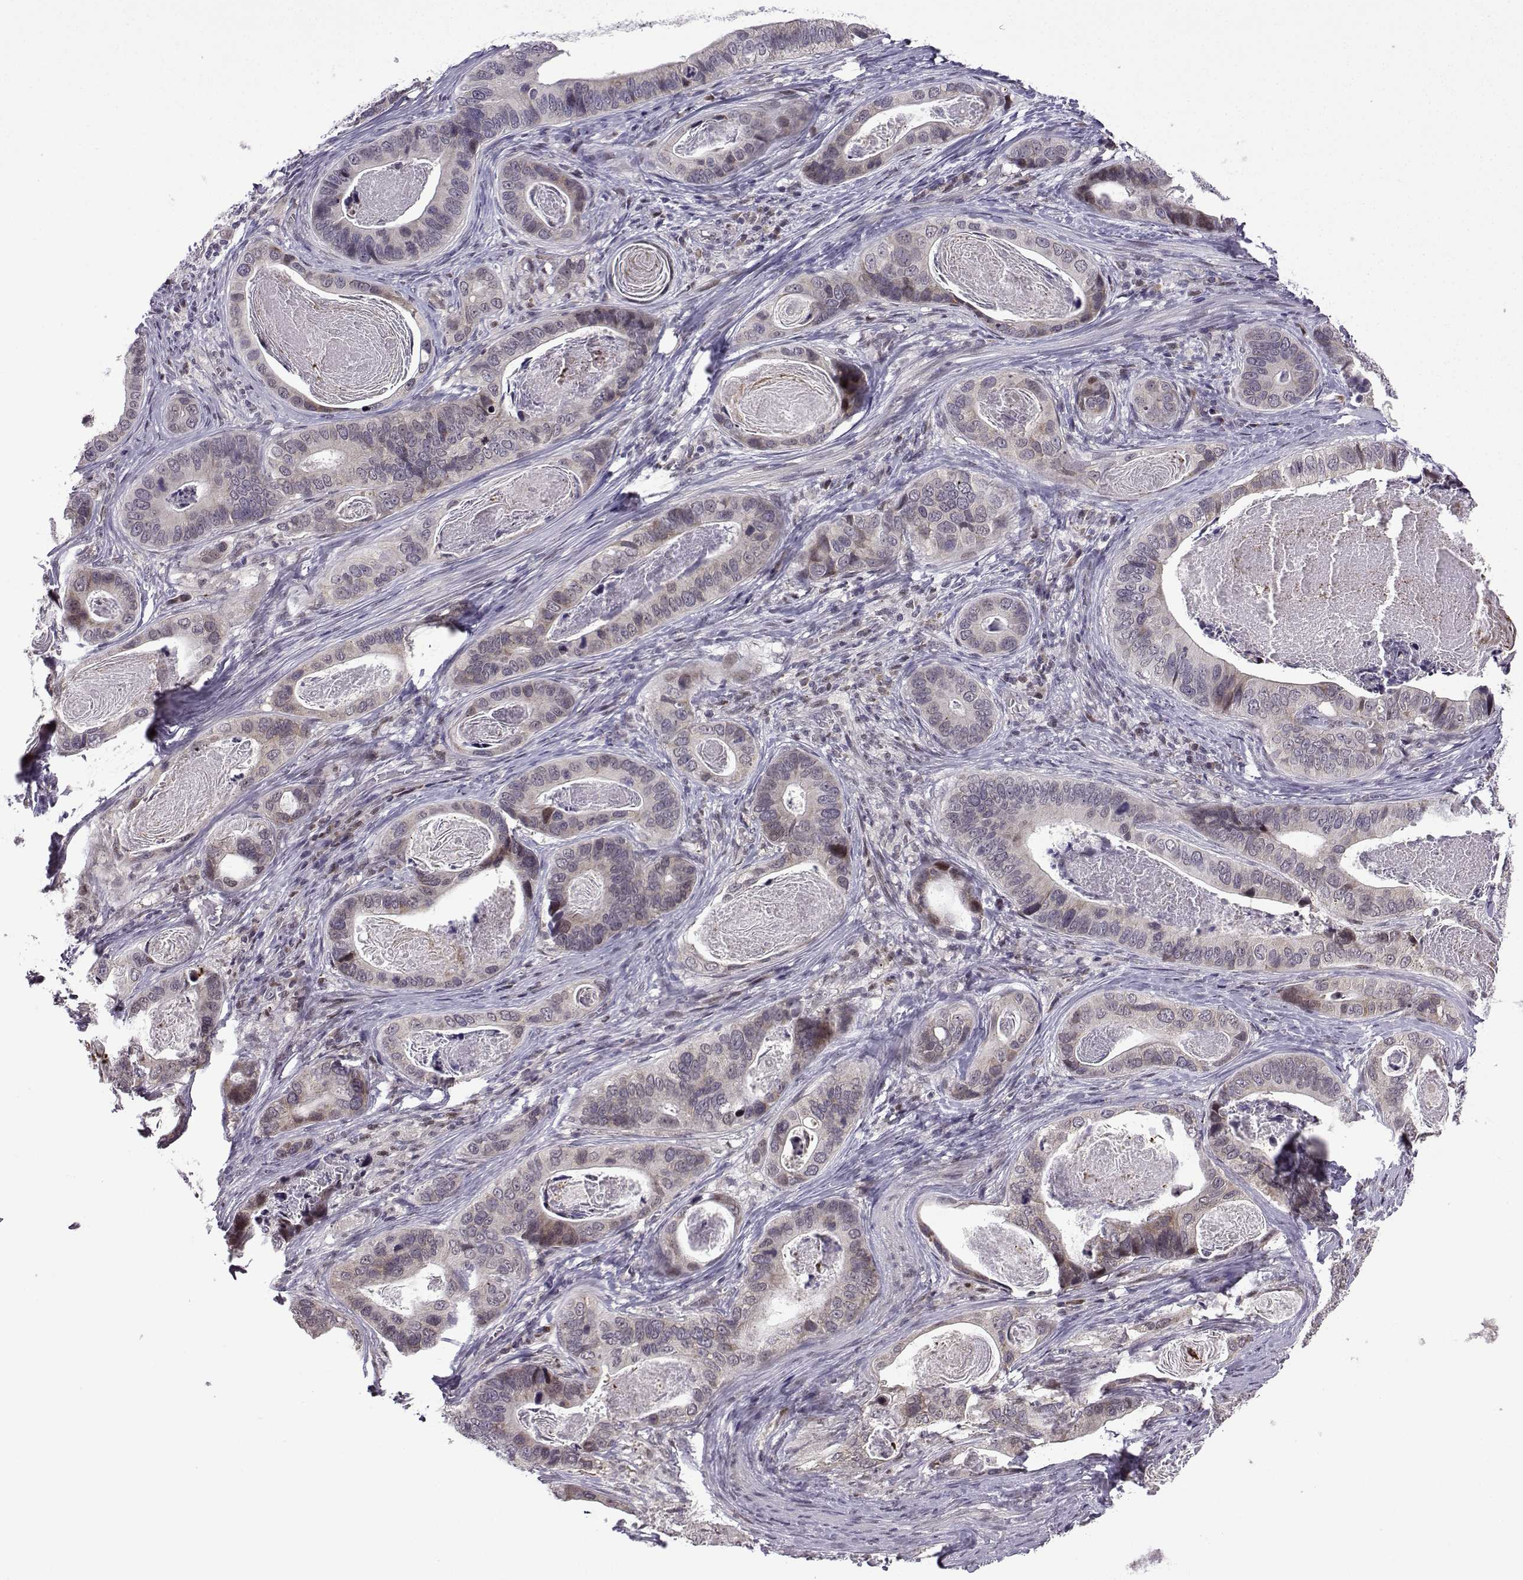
{"staining": {"intensity": "weak", "quantity": "<25%", "location": "cytoplasmic/membranous"}, "tissue": "stomach cancer", "cell_type": "Tumor cells", "image_type": "cancer", "snomed": [{"axis": "morphology", "description": "Adenocarcinoma, NOS"}, {"axis": "topography", "description": "Stomach"}], "caption": "Photomicrograph shows no protein staining in tumor cells of adenocarcinoma (stomach) tissue. Nuclei are stained in blue.", "gene": "FGF3", "patient": {"sex": "male", "age": 84}}